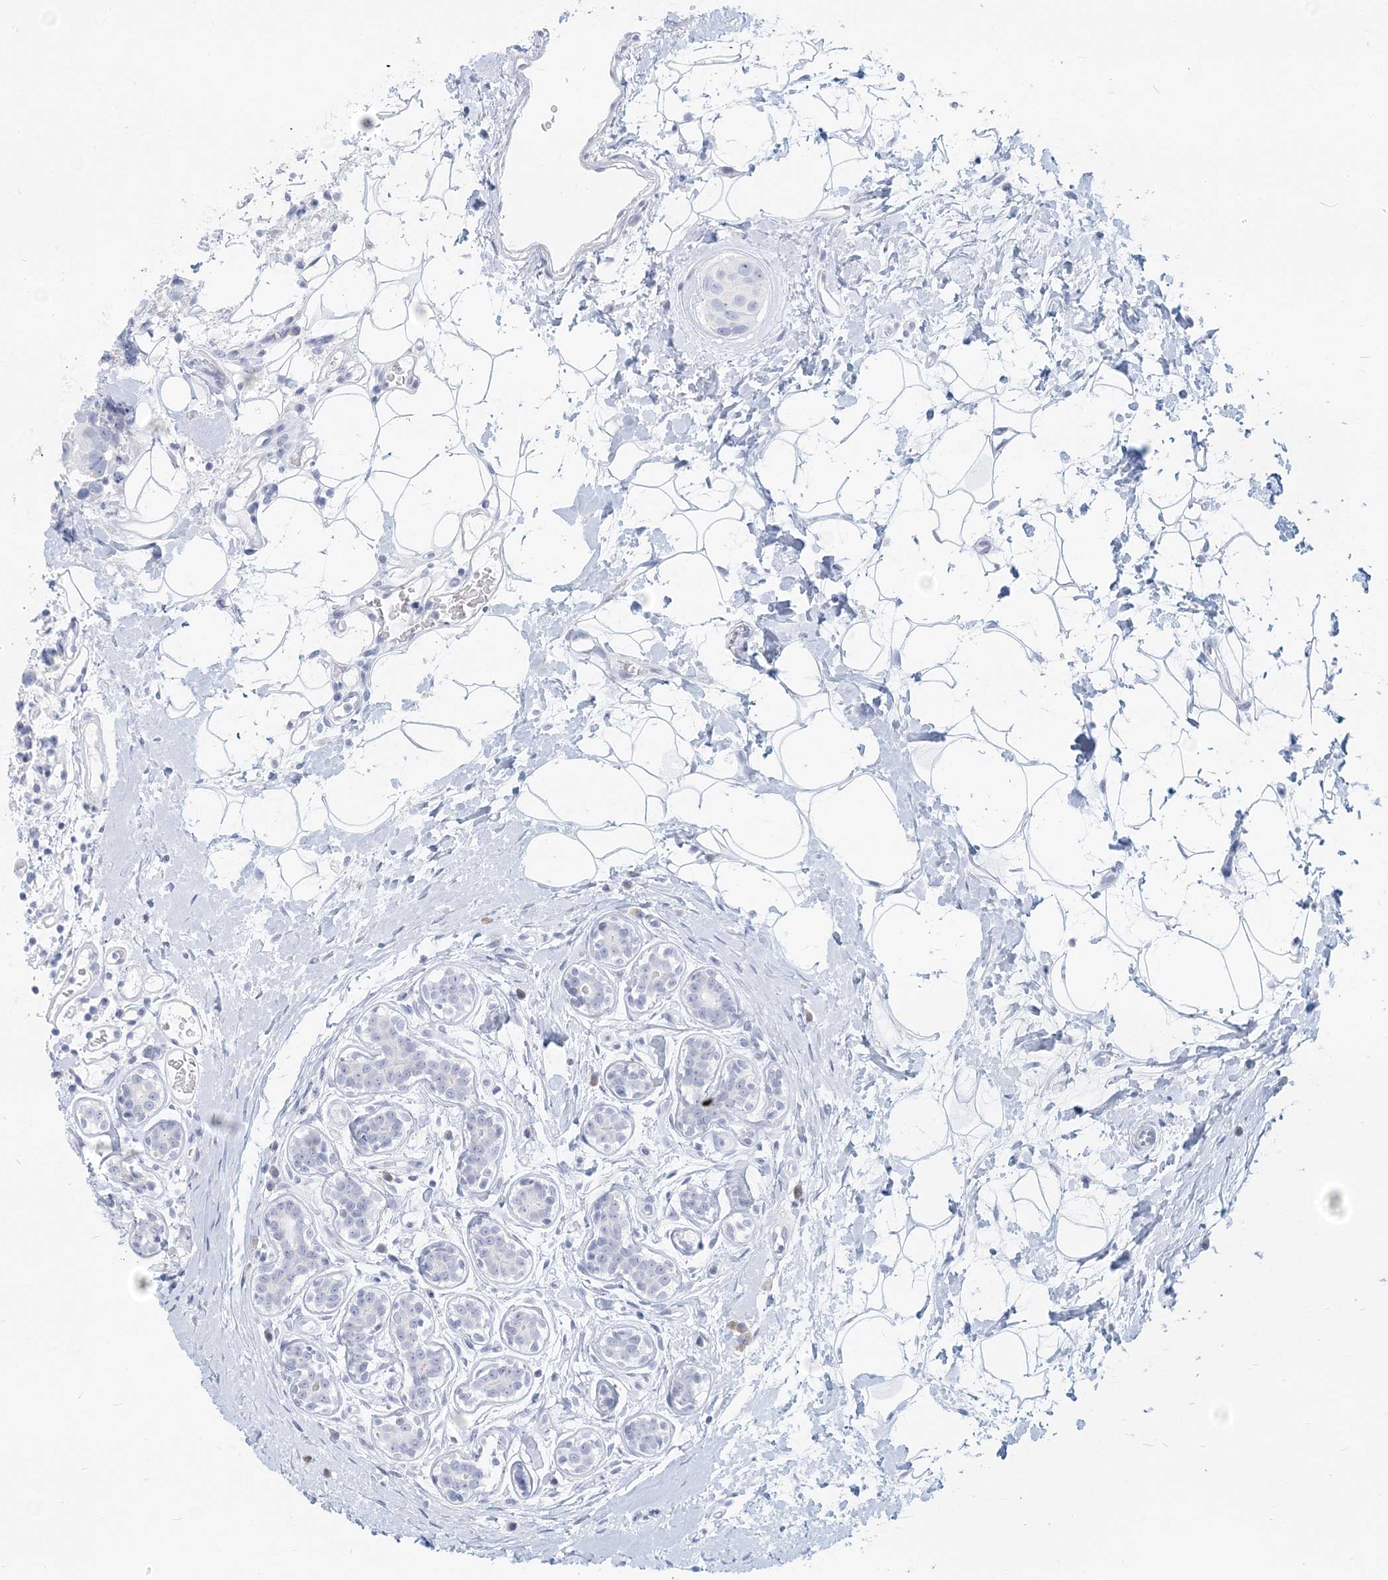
{"staining": {"intensity": "negative", "quantity": "none", "location": "none"}, "tissue": "breast cancer", "cell_type": "Tumor cells", "image_type": "cancer", "snomed": [{"axis": "morphology", "description": "Normal tissue, NOS"}, {"axis": "morphology", "description": "Duct carcinoma"}, {"axis": "topography", "description": "Breast"}], "caption": "This histopathology image is of breast cancer (intraductal carcinoma) stained with immunohistochemistry to label a protein in brown with the nuclei are counter-stained blue. There is no expression in tumor cells.", "gene": "CSN1S1", "patient": {"sex": "female", "age": 39}}